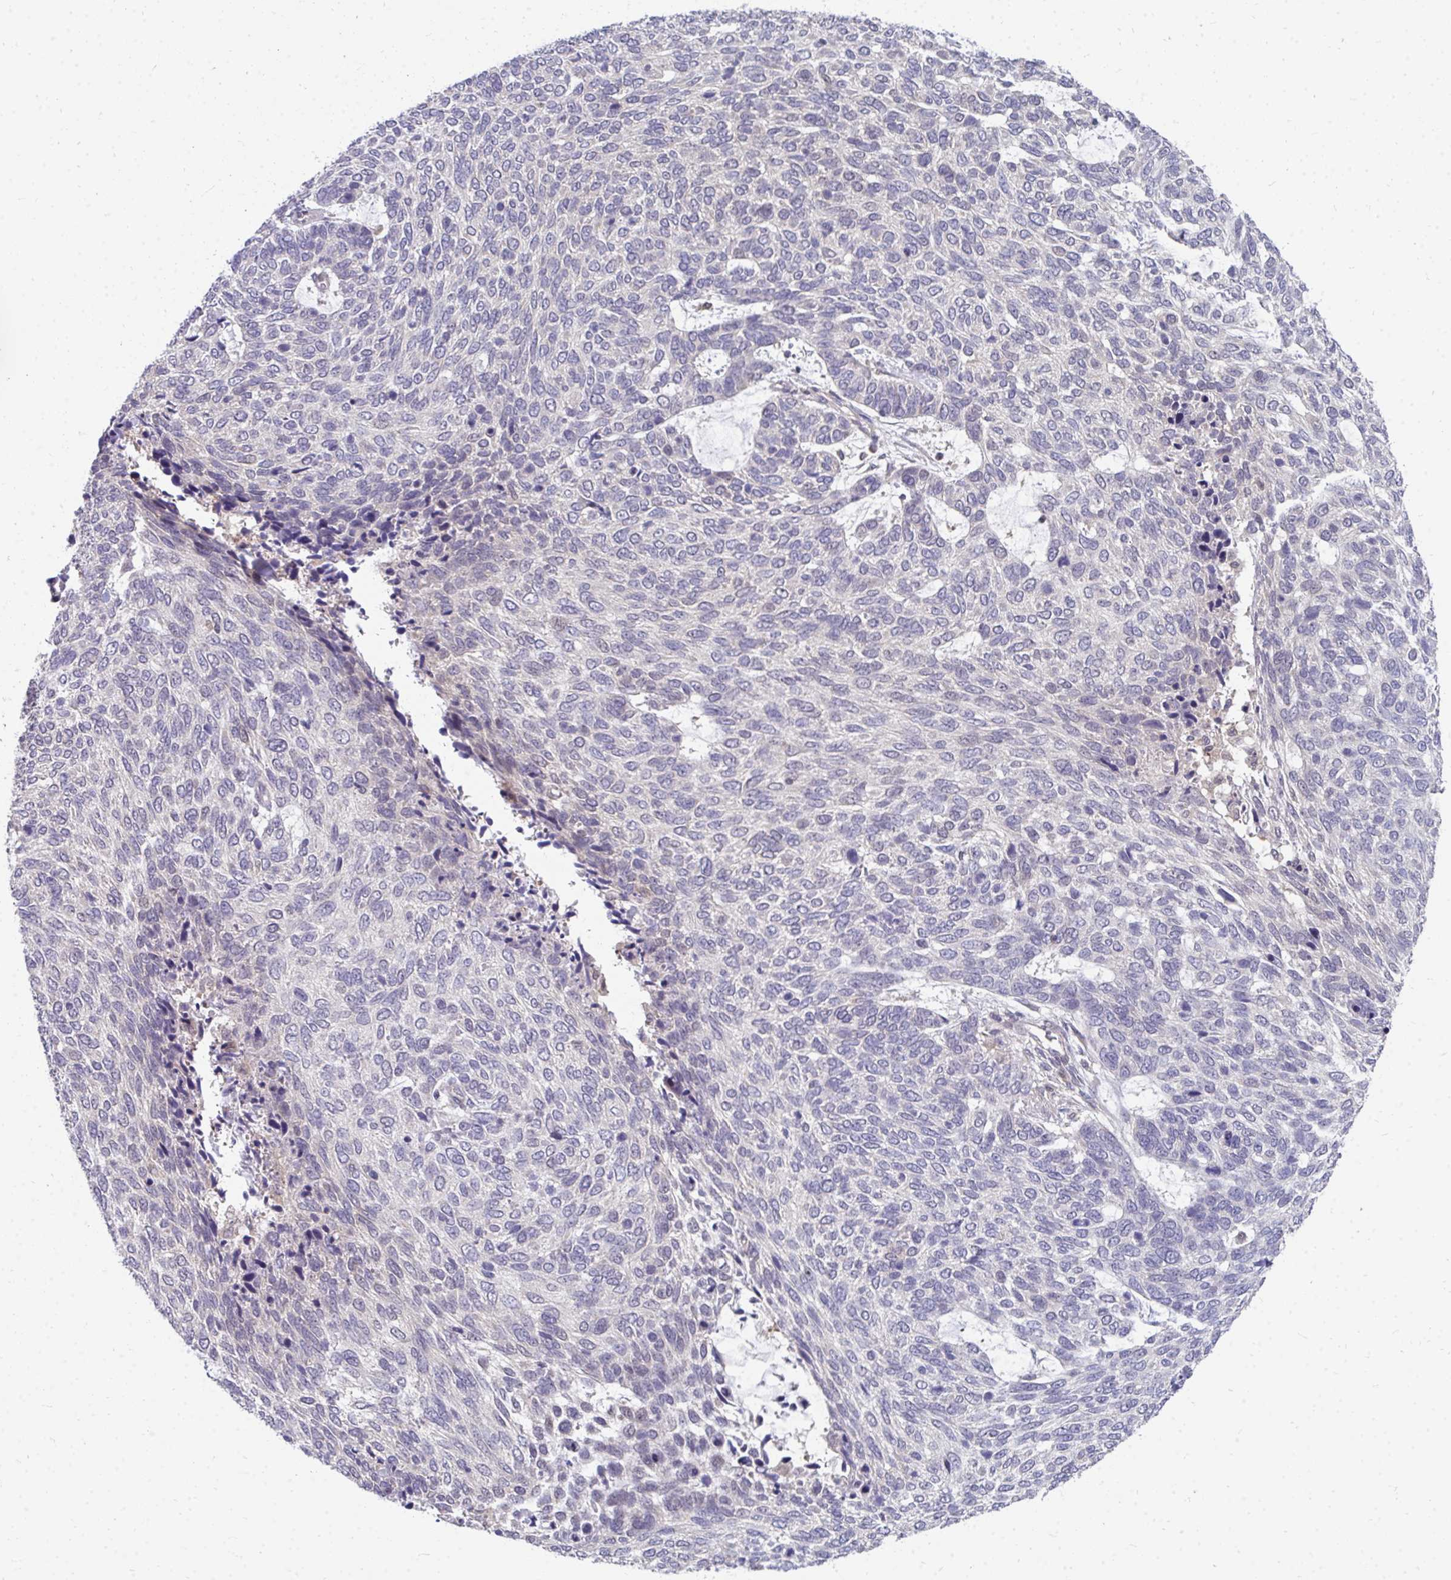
{"staining": {"intensity": "negative", "quantity": "none", "location": "none"}, "tissue": "skin cancer", "cell_type": "Tumor cells", "image_type": "cancer", "snomed": [{"axis": "morphology", "description": "Basal cell carcinoma"}, {"axis": "topography", "description": "Skin"}], "caption": "Tumor cells are negative for brown protein staining in skin cancer.", "gene": "MROH8", "patient": {"sex": "female", "age": 65}}